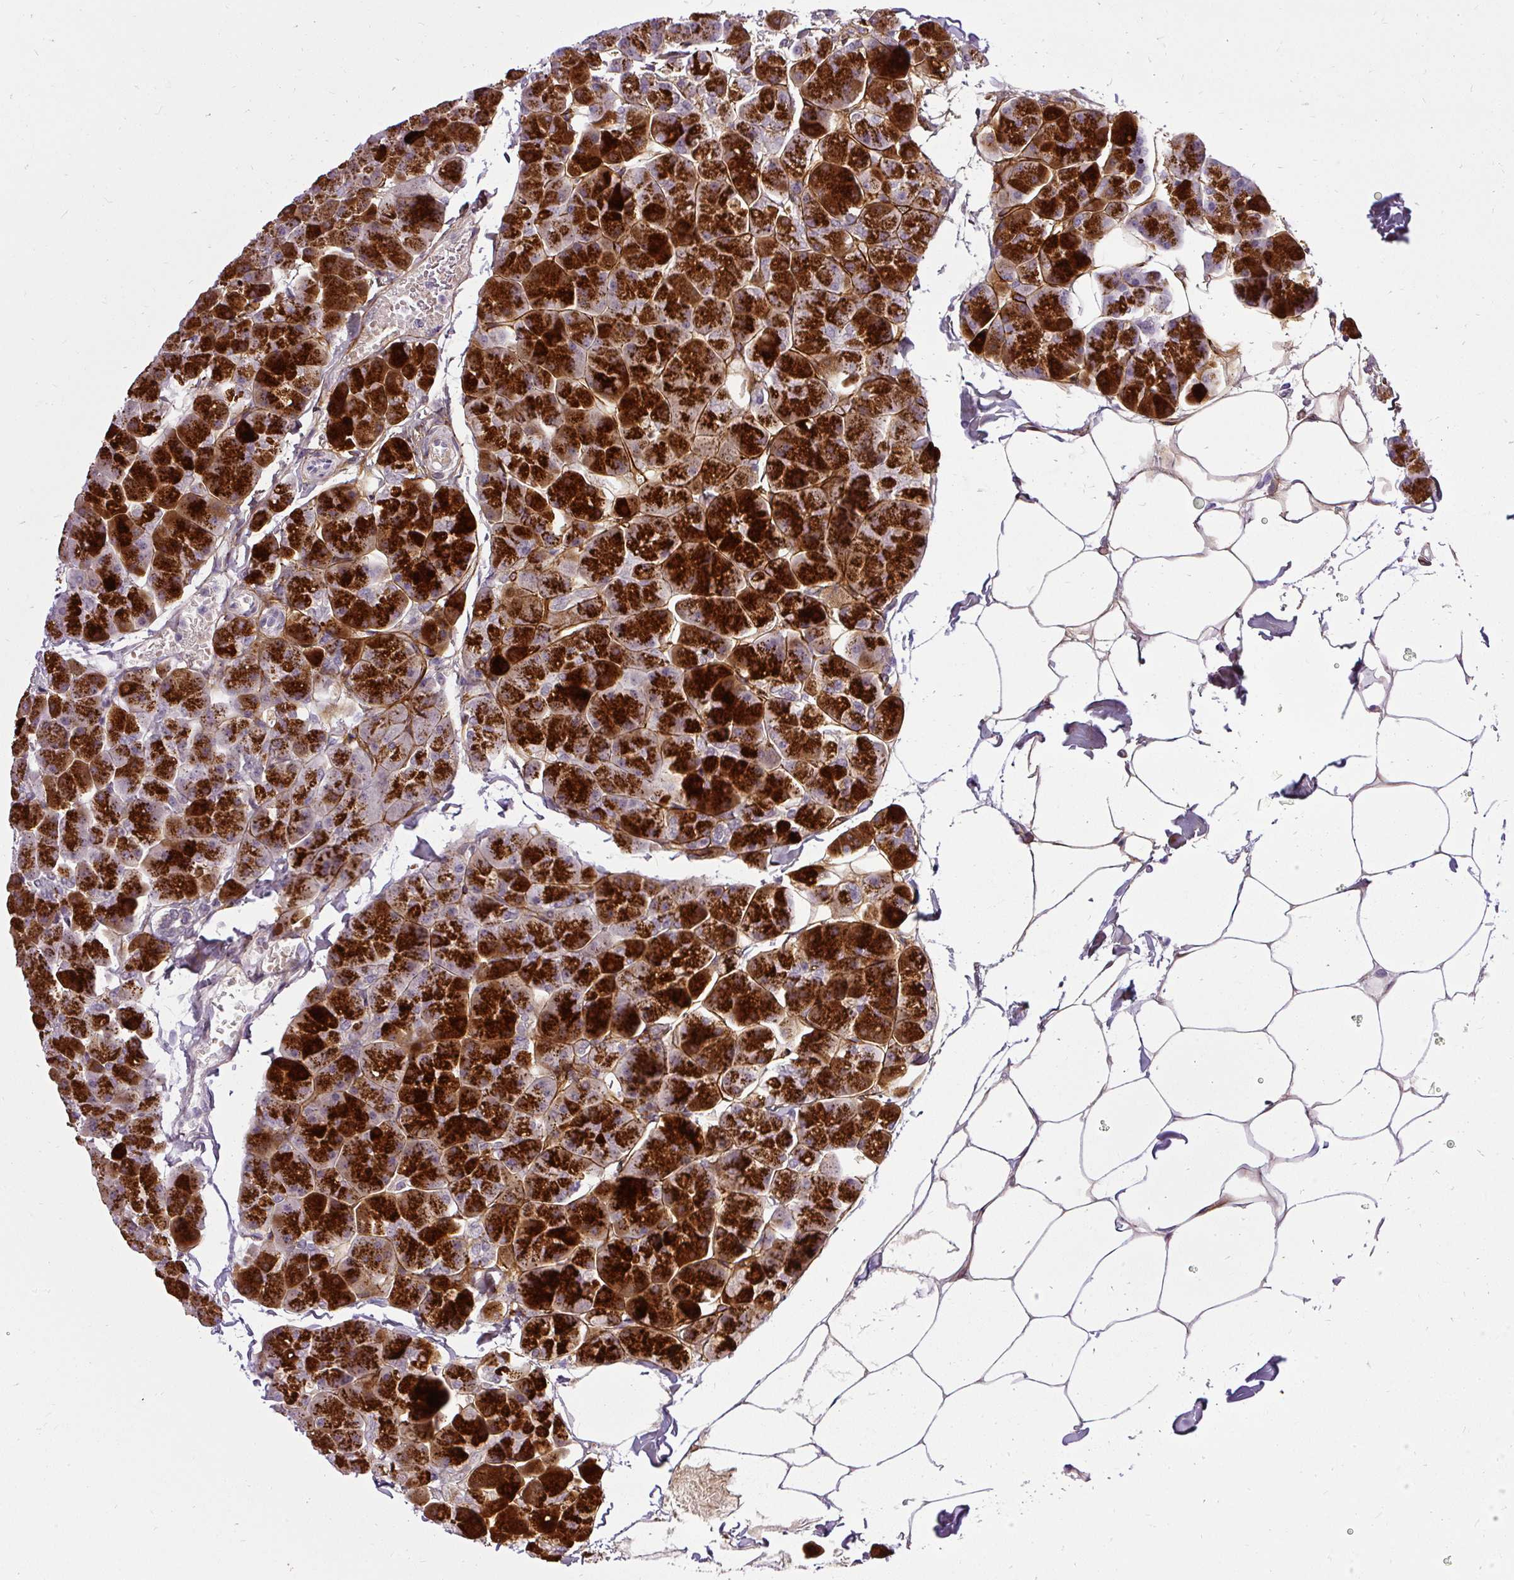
{"staining": {"intensity": "strong", "quantity": ">75%", "location": "cytoplasmic/membranous"}, "tissue": "pancreas", "cell_type": "Exocrine glandular cells", "image_type": "normal", "snomed": [{"axis": "morphology", "description": "Normal tissue, NOS"}, {"axis": "topography", "description": "Pancreas"}], "caption": "Brown immunohistochemical staining in normal human pancreas demonstrates strong cytoplasmic/membranous expression in about >75% of exocrine glandular cells. Nuclei are stained in blue.", "gene": "FAM117B", "patient": {"sex": "male", "age": 35}}